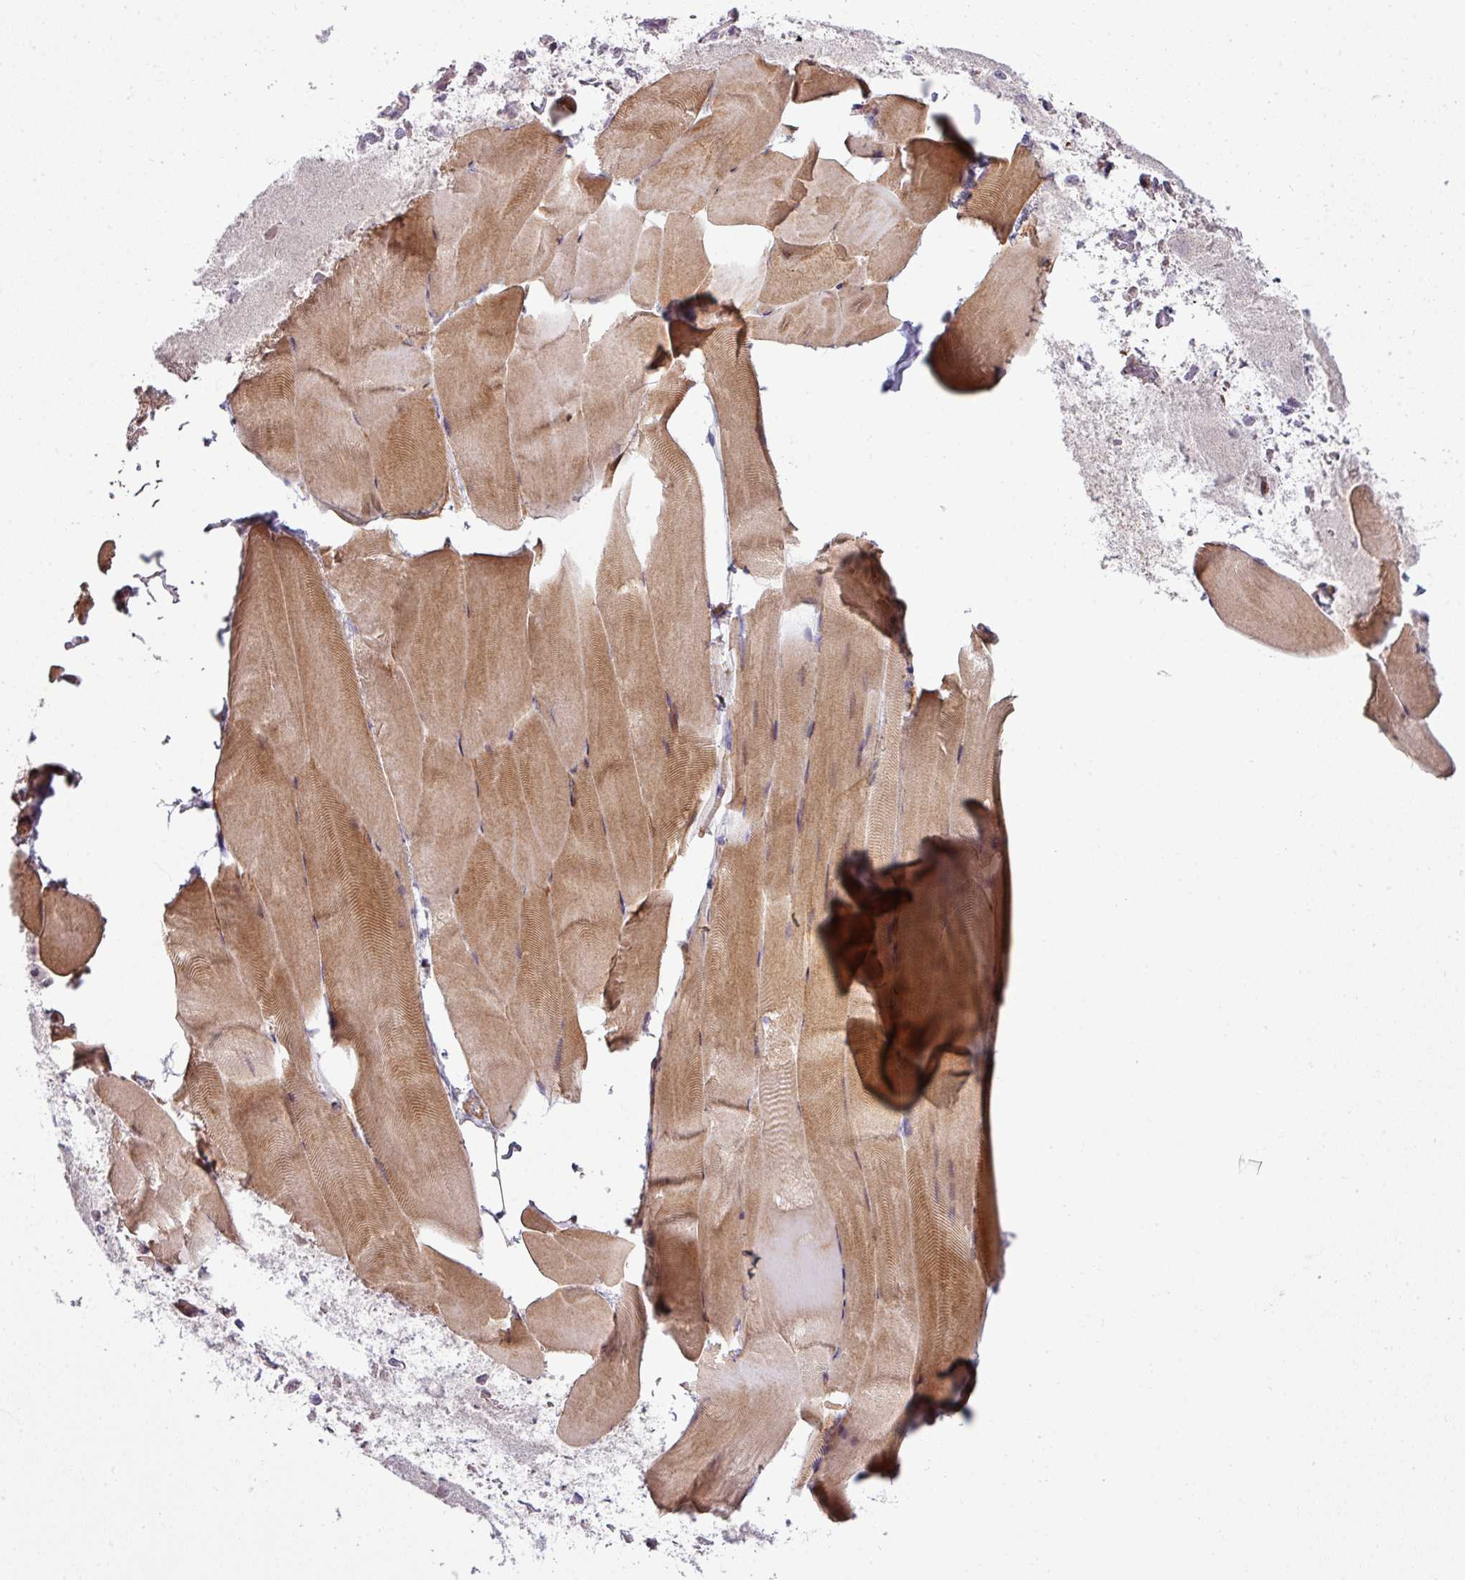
{"staining": {"intensity": "moderate", "quantity": "25%-75%", "location": "cytoplasmic/membranous,nuclear"}, "tissue": "skeletal muscle", "cell_type": "Myocytes", "image_type": "normal", "snomed": [{"axis": "morphology", "description": "Normal tissue, NOS"}, {"axis": "topography", "description": "Skeletal muscle"}], "caption": "Moderate cytoplasmic/membranous,nuclear protein staining is appreciated in approximately 25%-75% of myocytes in skeletal muscle.", "gene": "ZNF688", "patient": {"sex": "female", "age": 64}}